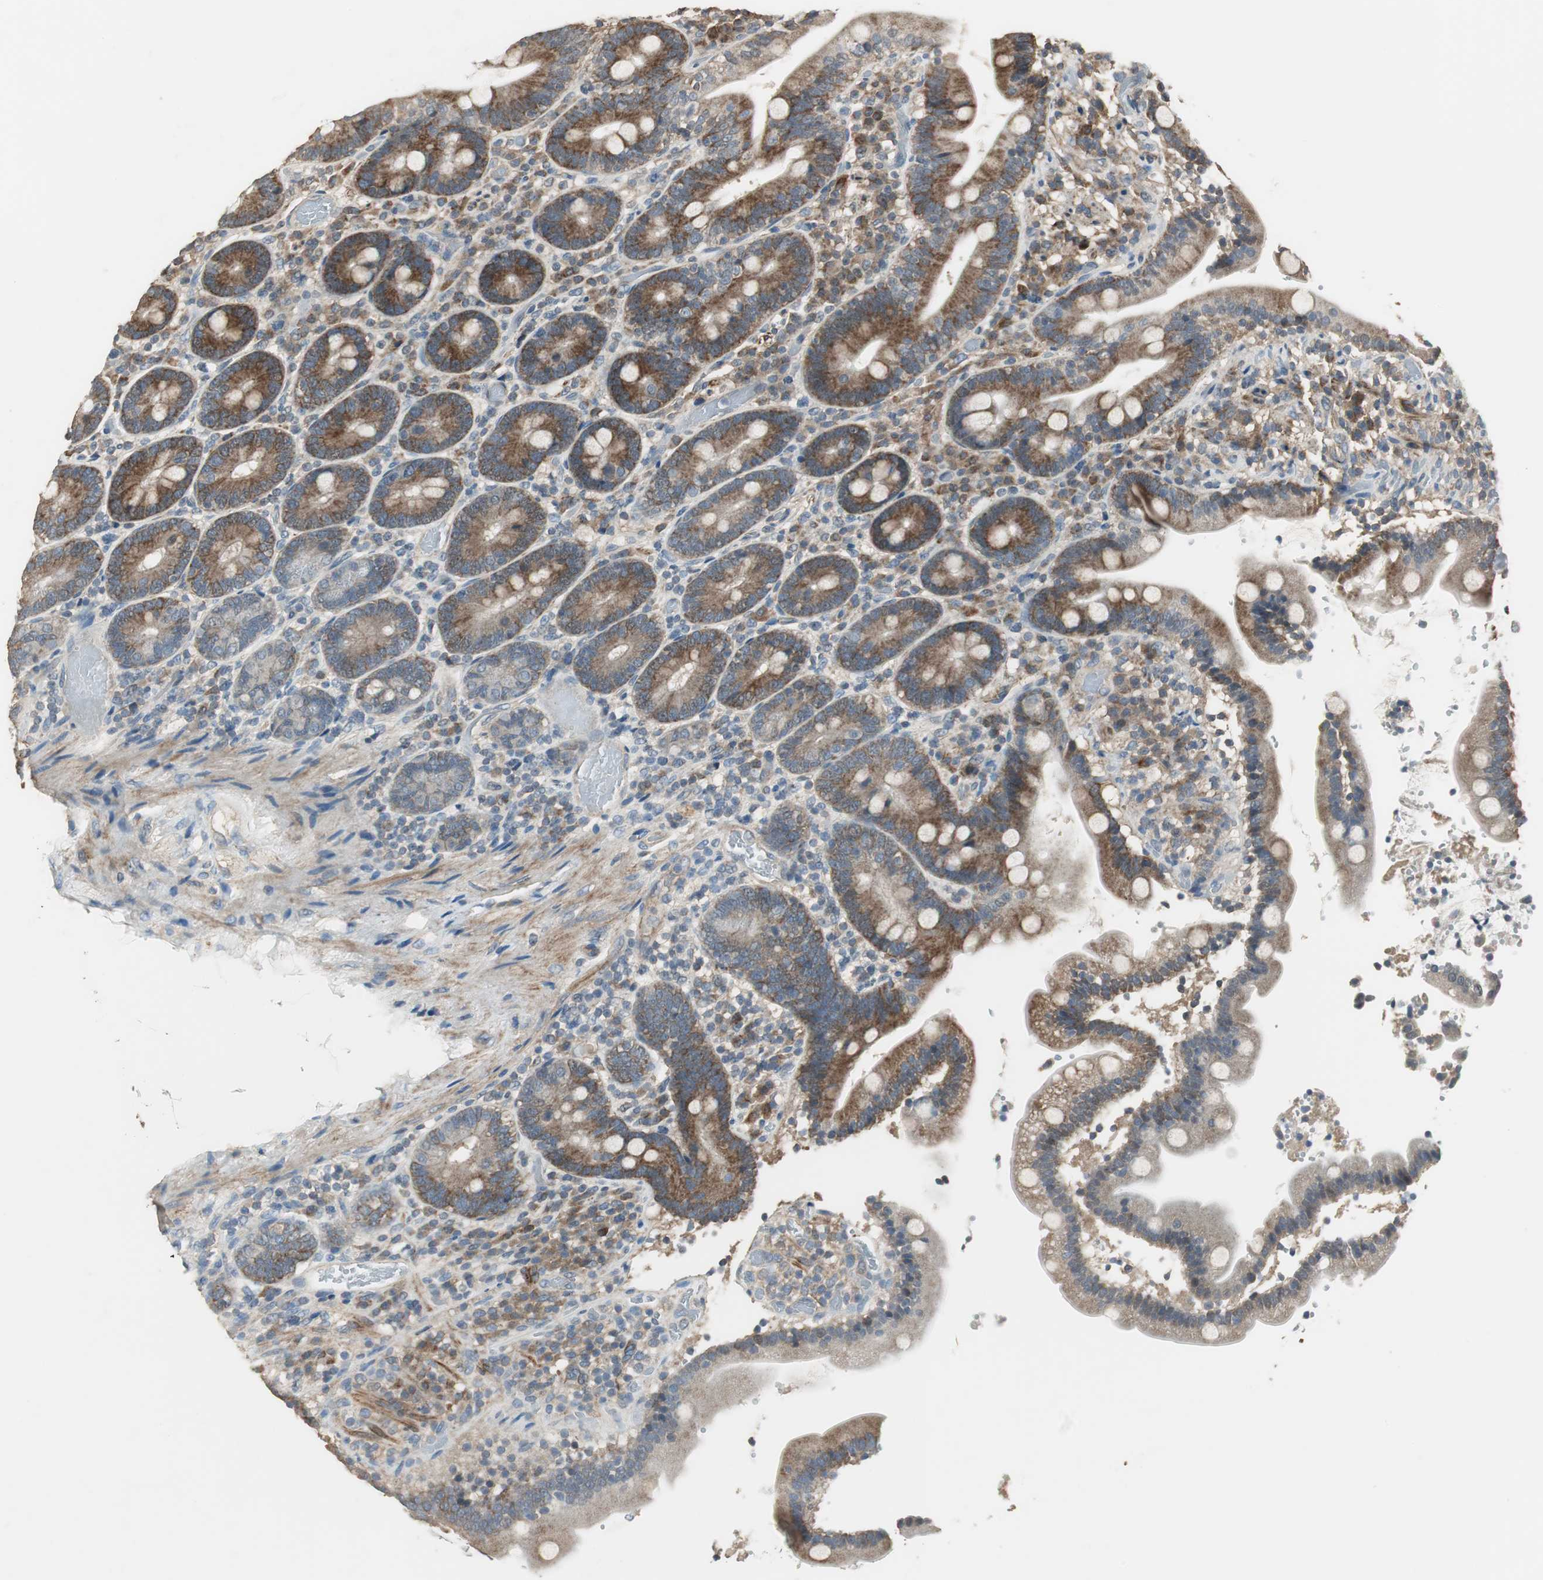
{"staining": {"intensity": "moderate", "quantity": ">75%", "location": "cytoplasmic/membranous"}, "tissue": "duodenum", "cell_type": "Glandular cells", "image_type": "normal", "snomed": [{"axis": "morphology", "description": "Normal tissue, NOS"}, {"axis": "topography", "description": "Duodenum"}], "caption": "The image displays immunohistochemical staining of unremarkable duodenum. There is moderate cytoplasmic/membranous staining is present in about >75% of glandular cells. (Stains: DAB in brown, nuclei in blue, Microscopy: brightfield microscopy at high magnification).", "gene": "MSTO1", "patient": {"sex": "male", "age": 66}}